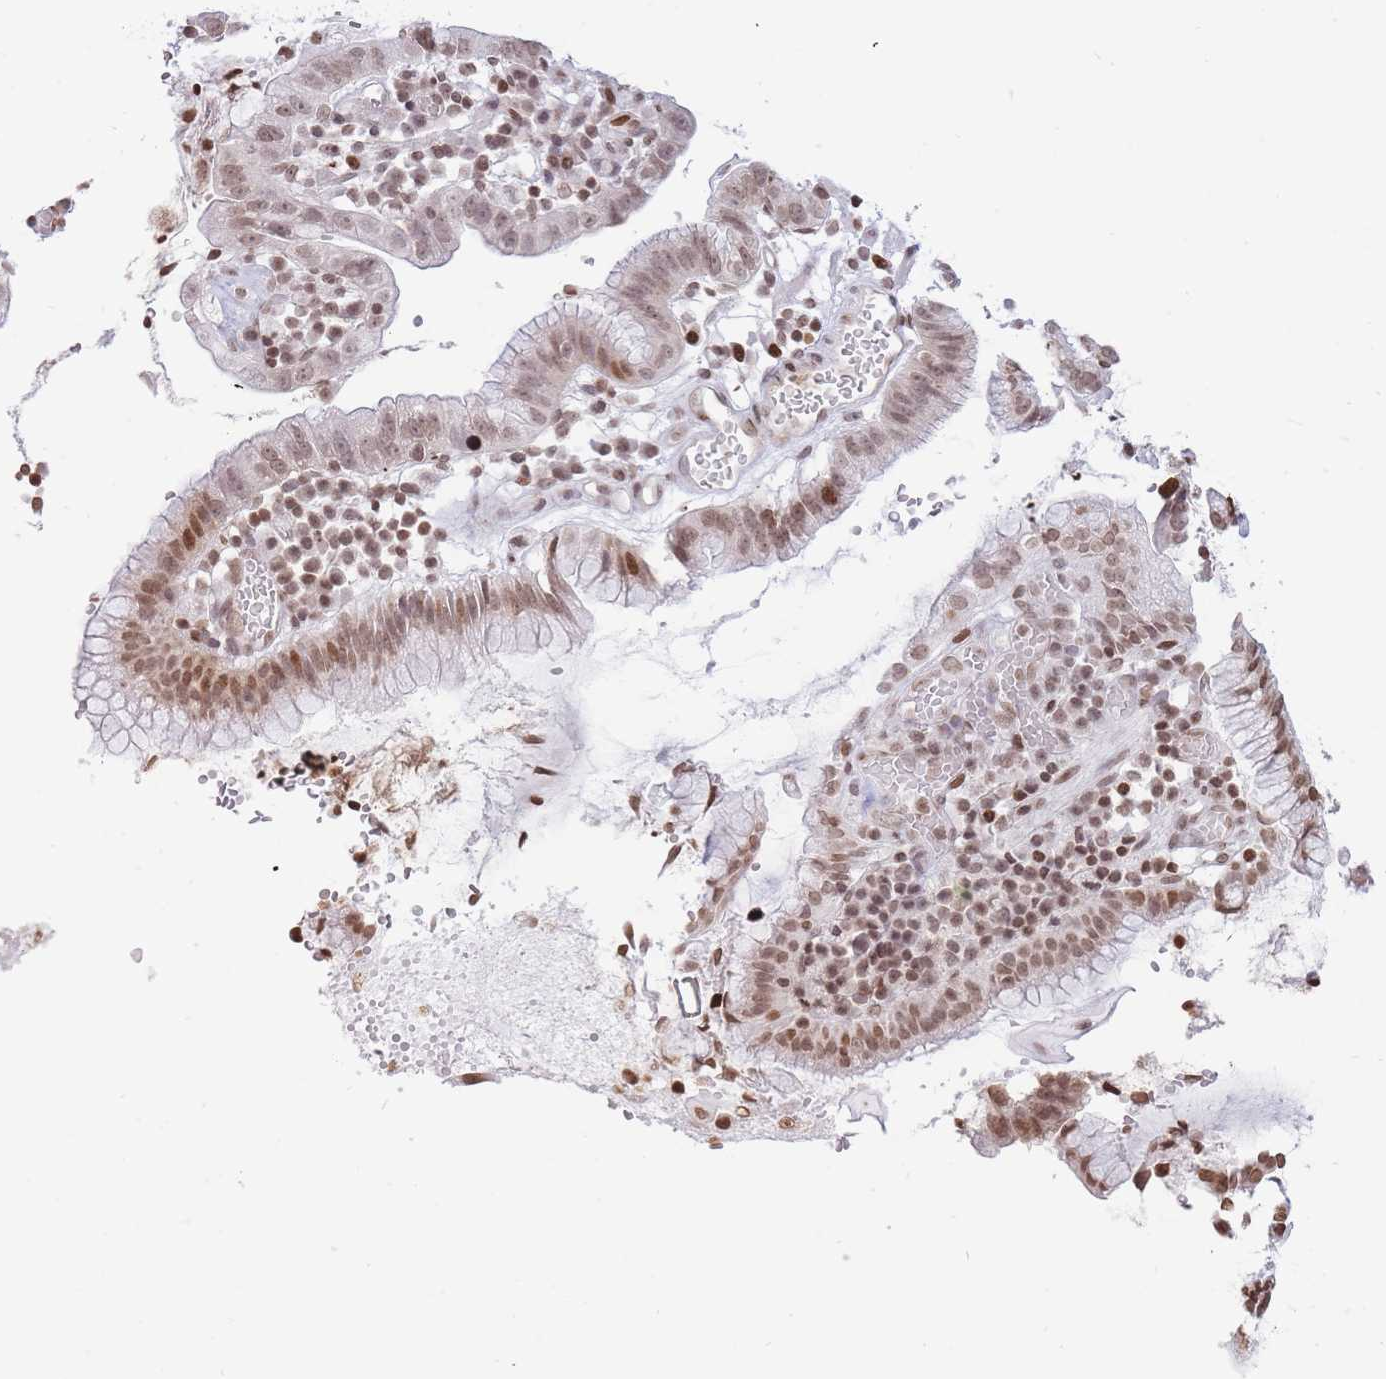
{"staining": {"intensity": "moderate", "quantity": "25%-75%", "location": "nuclear"}, "tissue": "stomach cancer", "cell_type": "Tumor cells", "image_type": "cancer", "snomed": [{"axis": "morphology", "description": "Adenocarcinoma, NOS"}, {"axis": "topography", "description": "Stomach"}], "caption": "This photomicrograph shows immunohistochemistry staining of stomach cancer (adenocarcinoma), with medium moderate nuclear positivity in approximately 25%-75% of tumor cells.", "gene": "SHISAL1", "patient": {"sex": "male", "age": 55}}